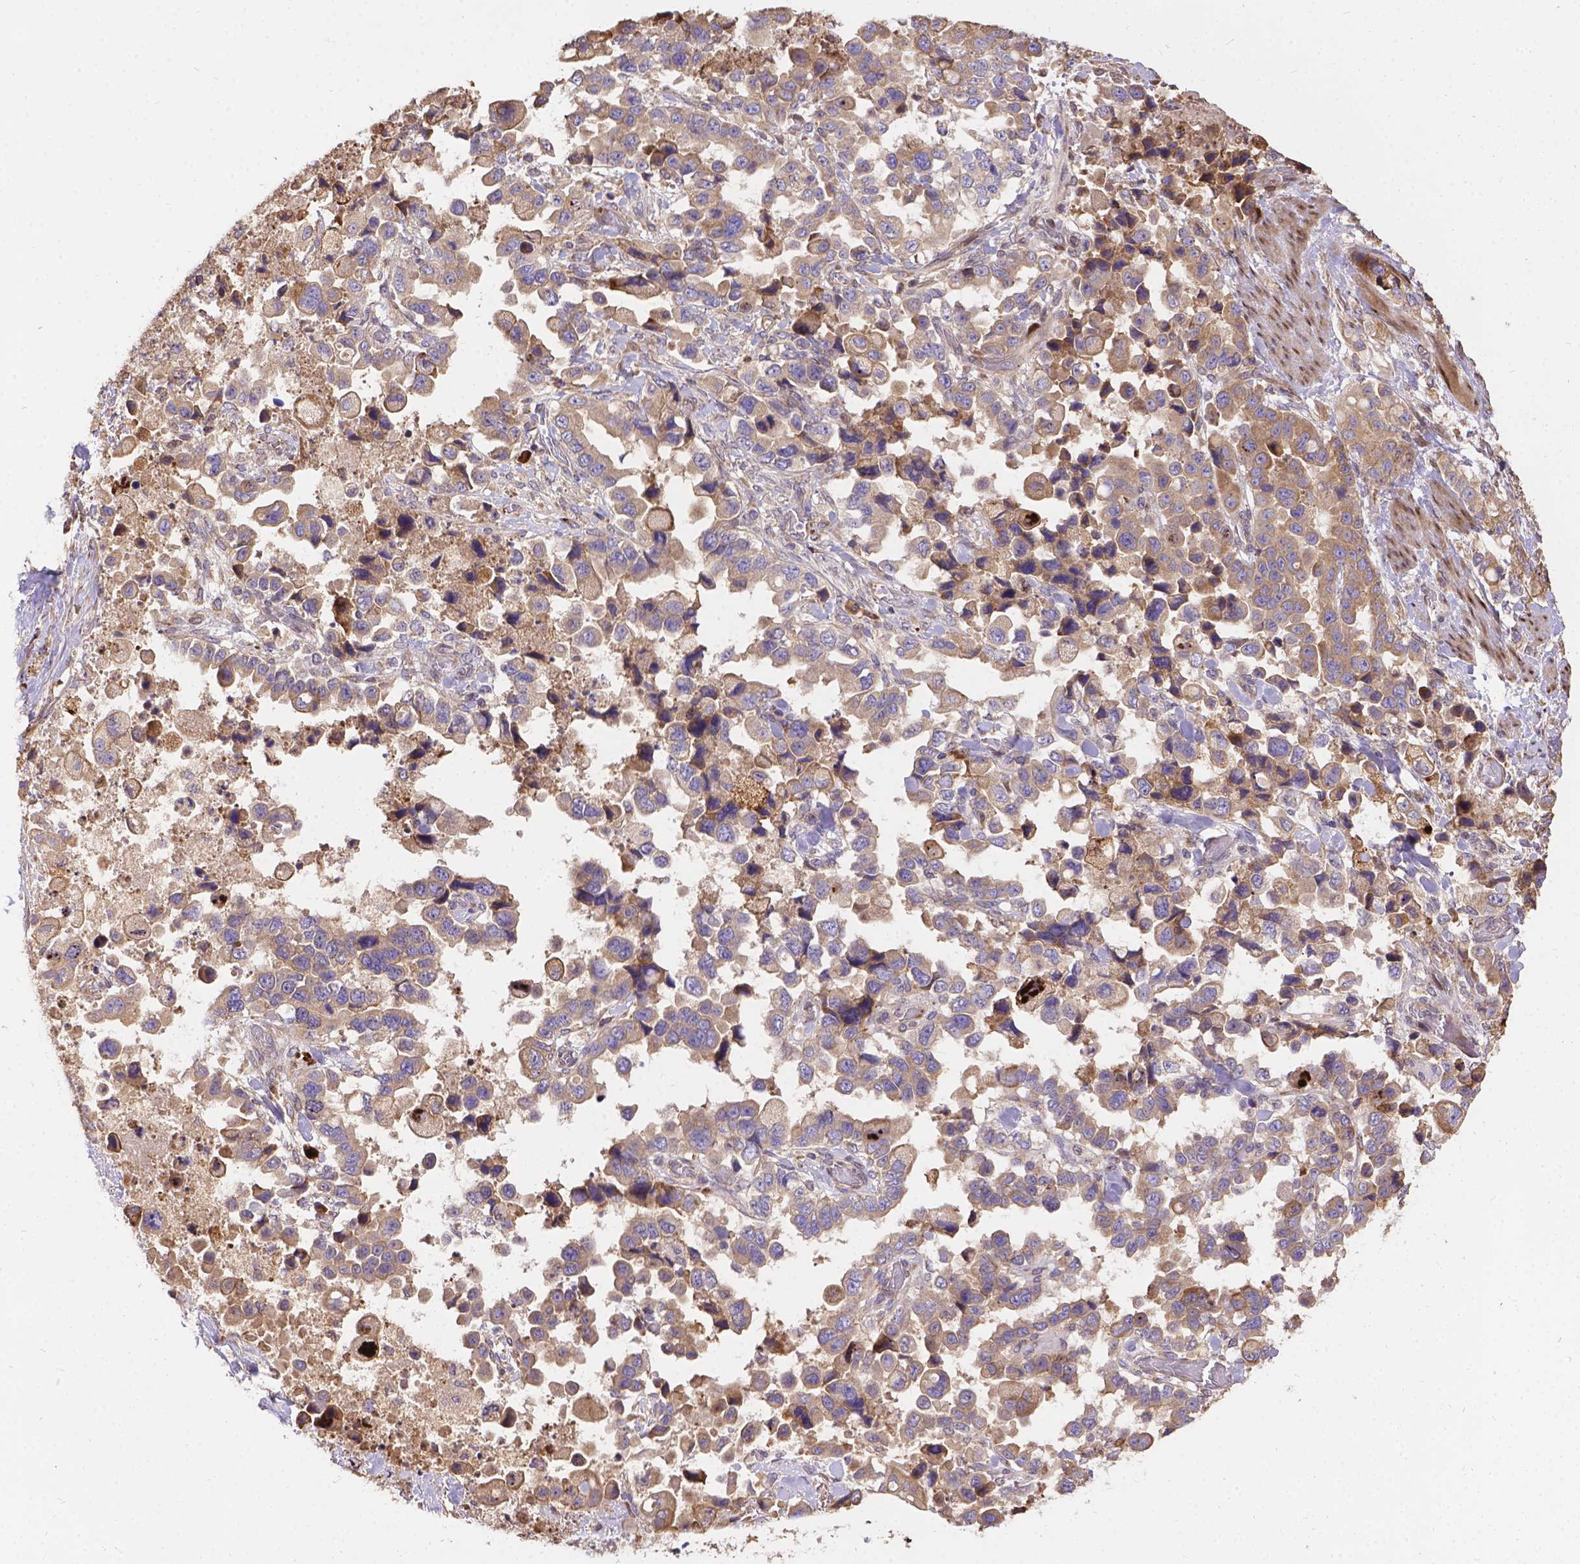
{"staining": {"intensity": "weak", "quantity": ">75%", "location": "cytoplasmic/membranous"}, "tissue": "stomach cancer", "cell_type": "Tumor cells", "image_type": "cancer", "snomed": [{"axis": "morphology", "description": "Adenocarcinoma, NOS"}, {"axis": "topography", "description": "Stomach"}], "caption": "This image demonstrates immunohistochemistry (IHC) staining of stomach cancer, with low weak cytoplasmic/membranous expression in about >75% of tumor cells.", "gene": "DENND6A", "patient": {"sex": "male", "age": 59}}